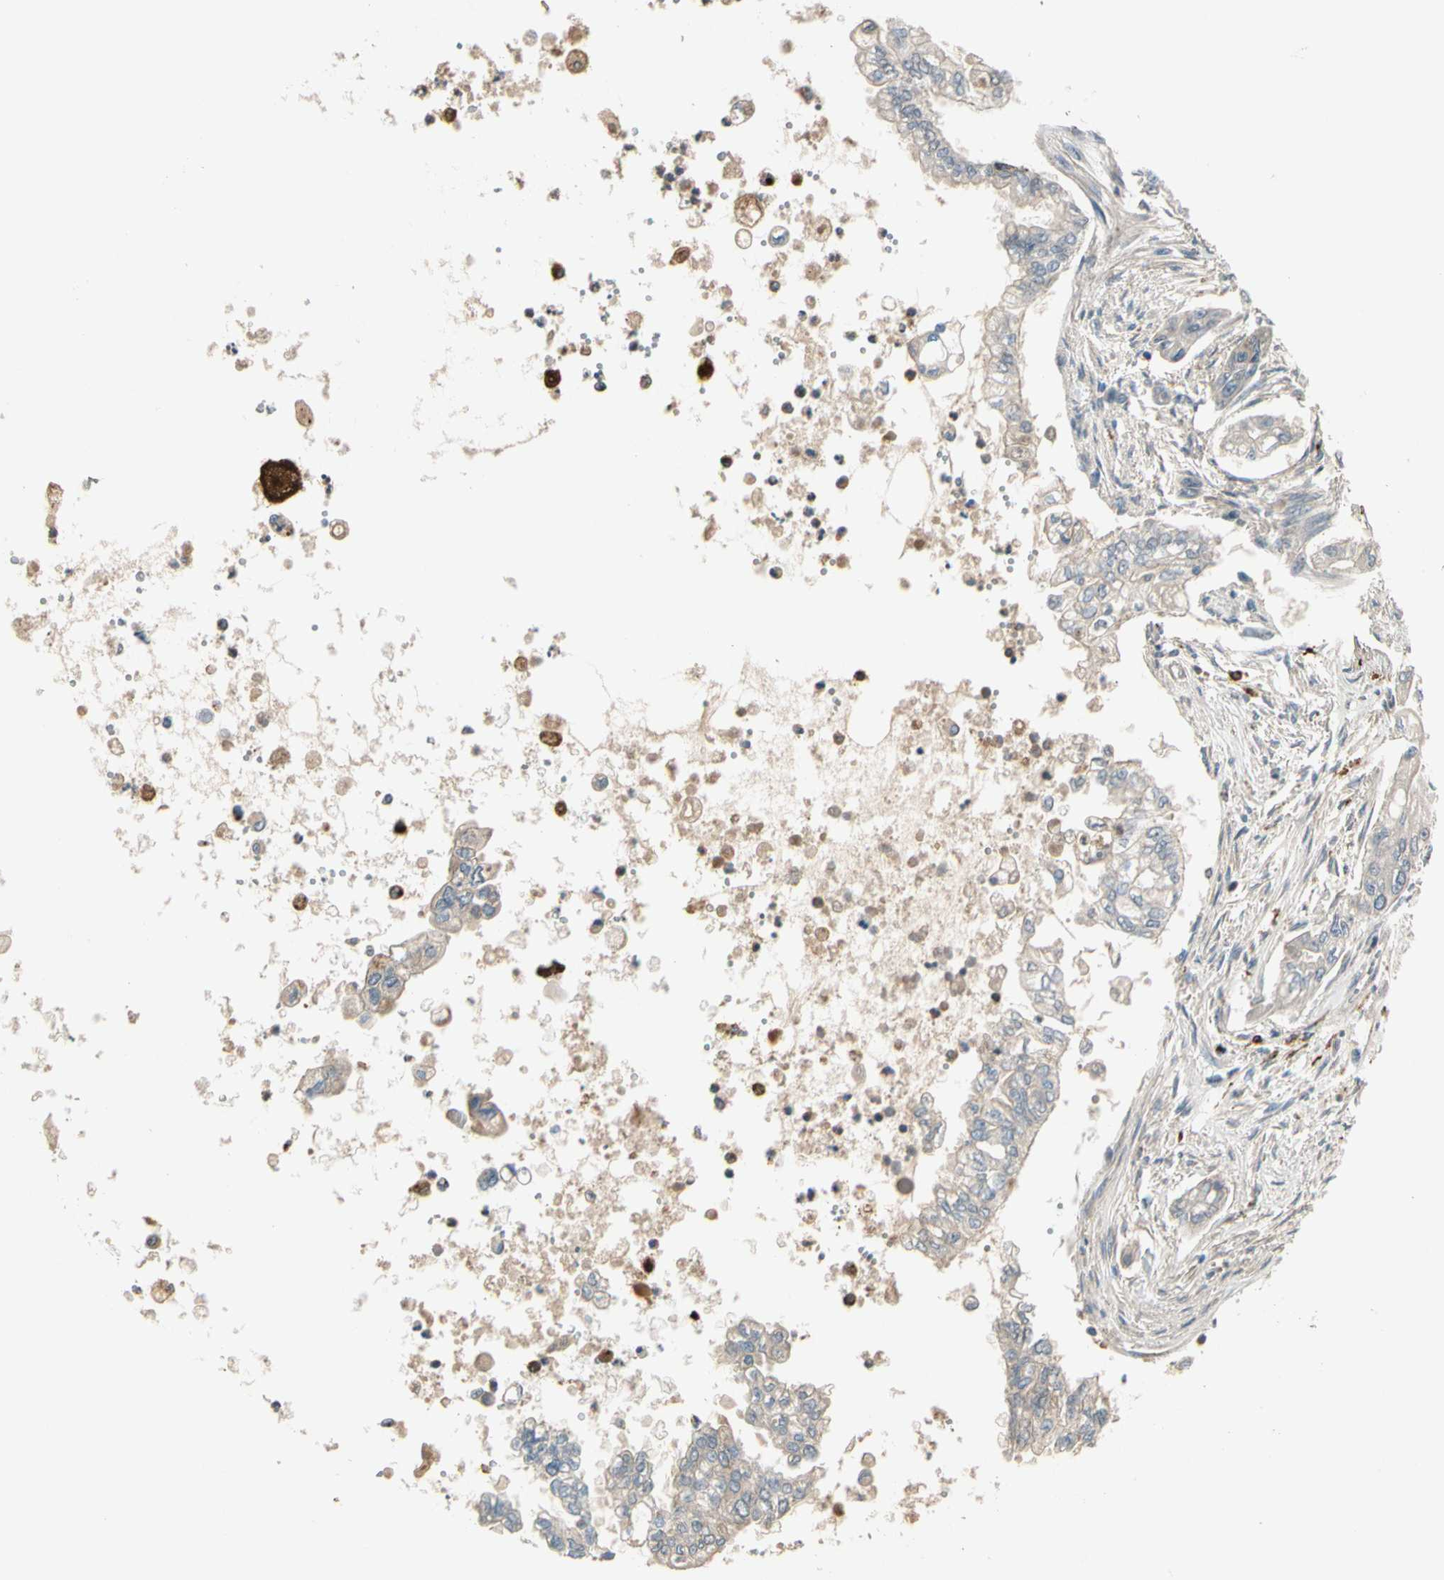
{"staining": {"intensity": "negative", "quantity": "none", "location": "none"}, "tissue": "pancreatic cancer", "cell_type": "Tumor cells", "image_type": "cancer", "snomed": [{"axis": "morphology", "description": "Normal tissue, NOS"}, {"axis": "topography", "description": "Pancreas"}], "caption": "Human pancreatic cancer stained for a protein using IHC reveals no positivity in tumor cells.", "gene": "GM2A", "patient": {"sex": "male", "age": 42}}